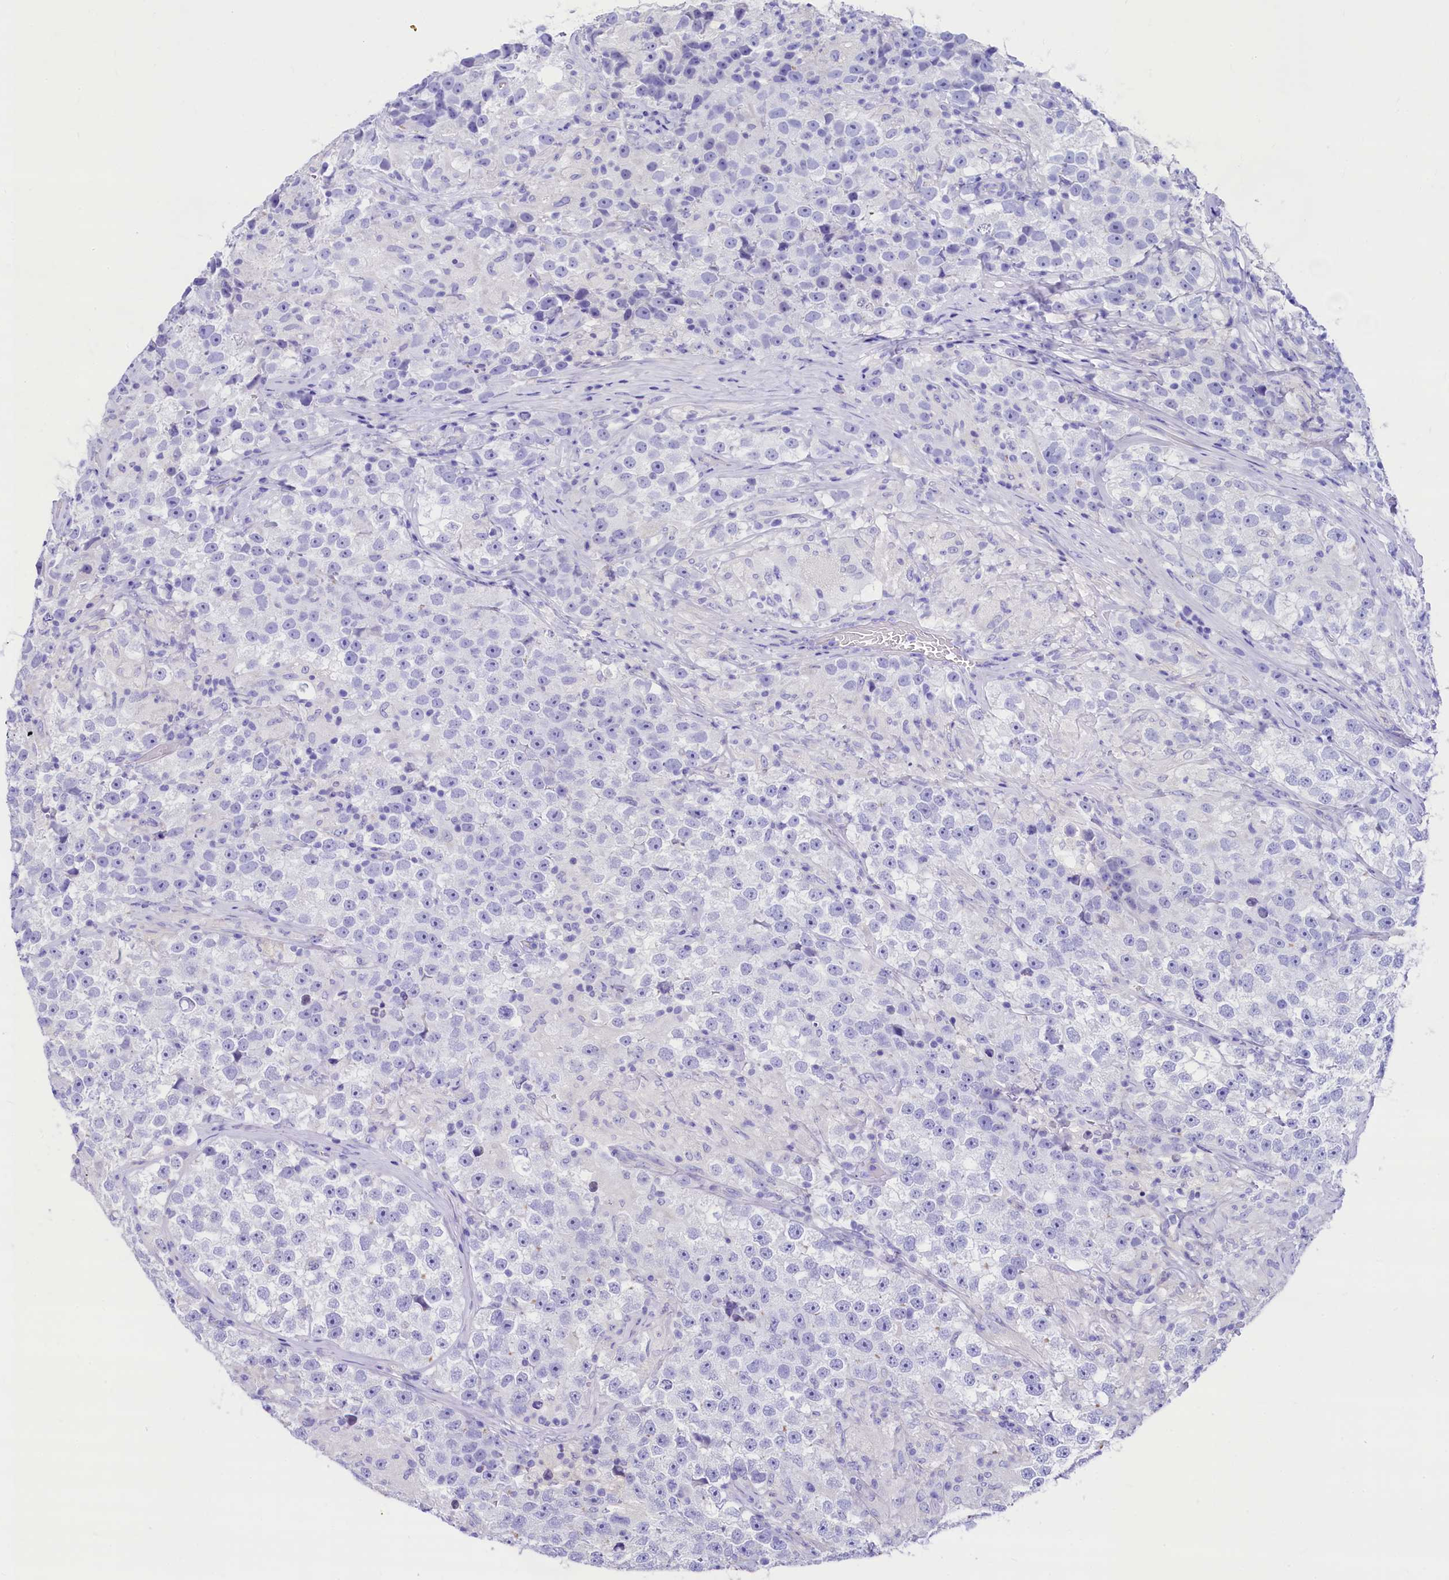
{"staining": {"intensity": "negative", "quantity": "none", "location": "none"}, "tissue": "testis cancer", "cell_type": "Tumor cells", "image_type": "cancer", "snomed": [{"axis": "morphology", "description": "Seminoma, NOS"}, {"axis": "topography", "description": "Testis"}], "caption": "This is an IHC image of human testis cancer. There is no staining in tumor cells.", "gene": "RBP3", "patient": {"sex": "male", "age": 46}}